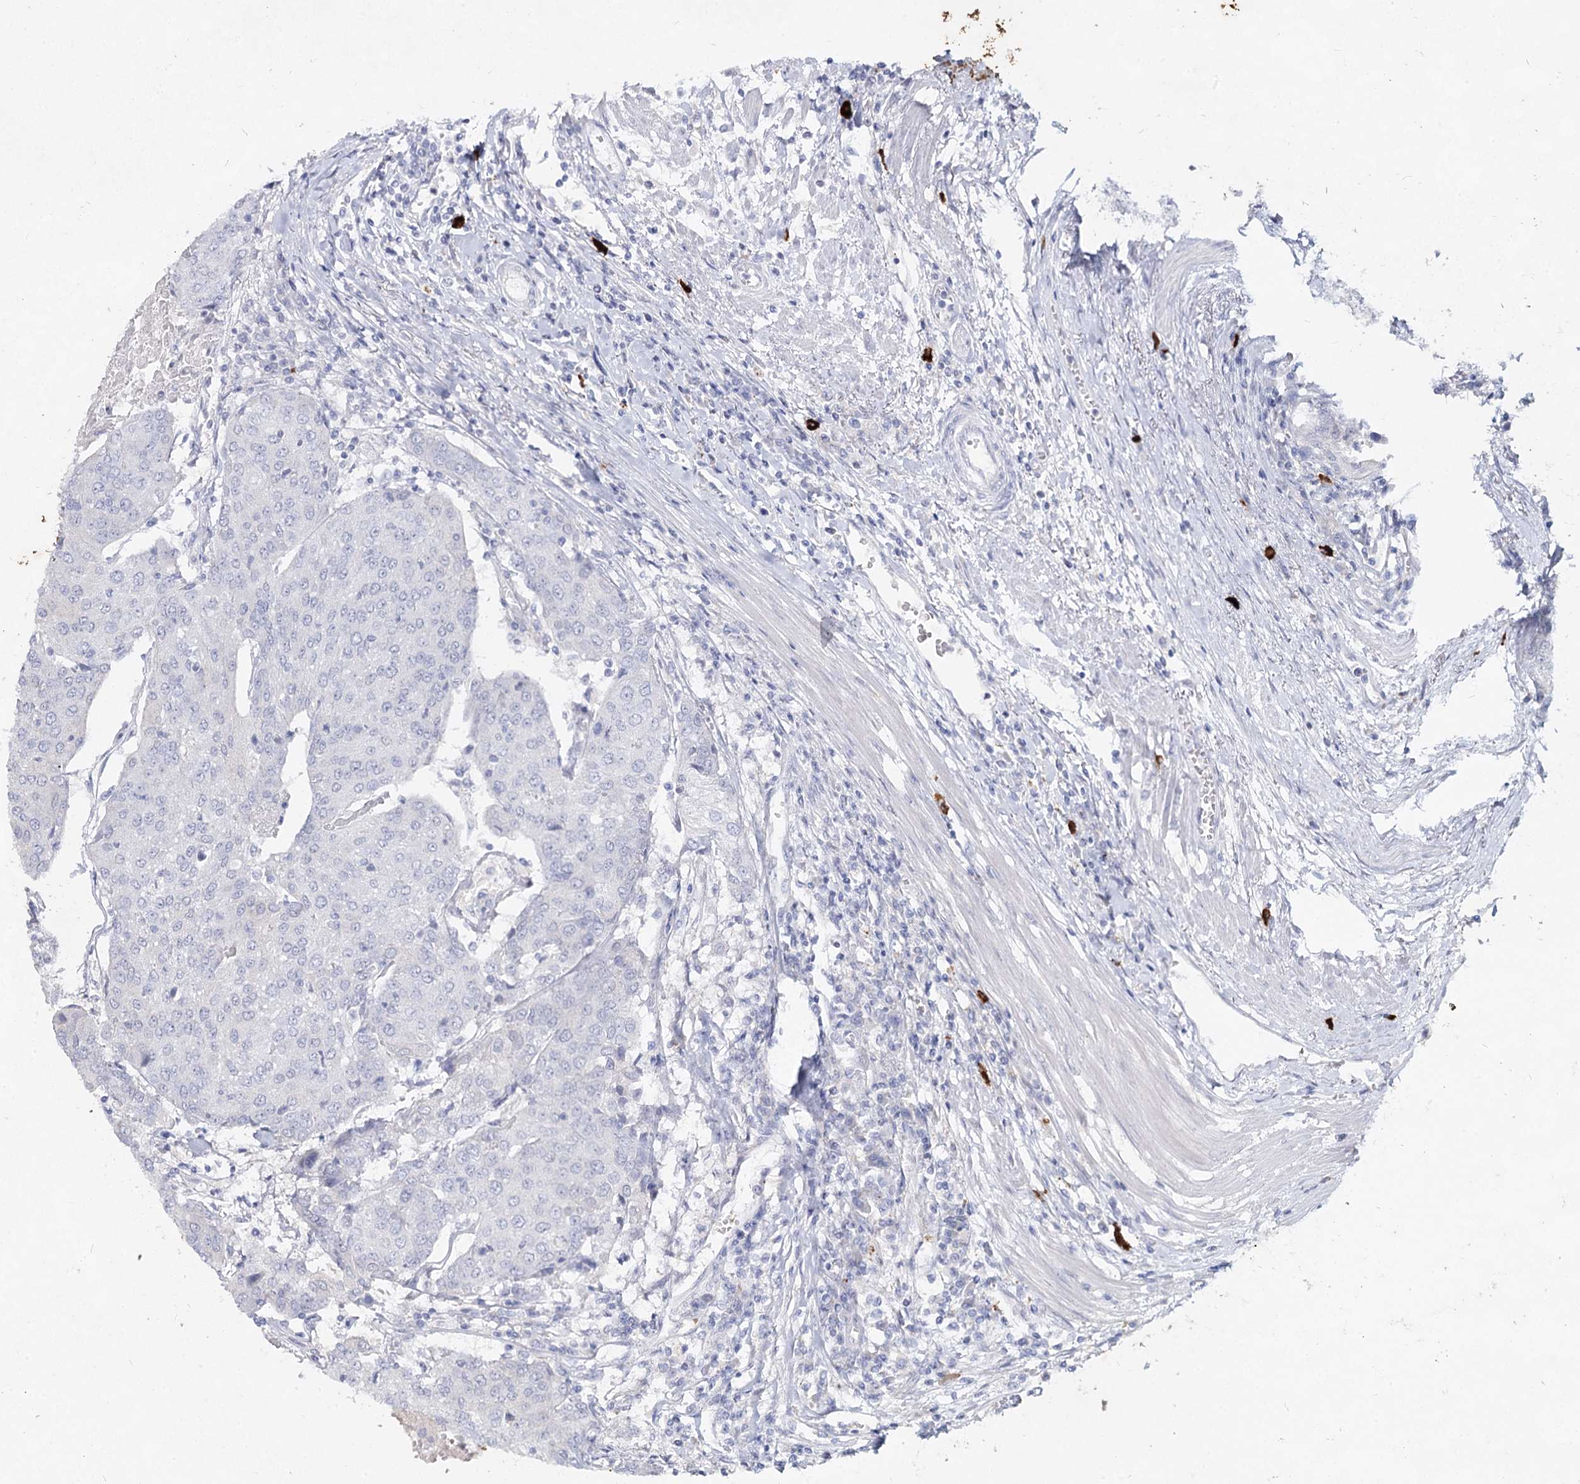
{"staining": {"intensity": "negative", "quantity": "none", "location": "none"}, "tissue": "urothelial cancer", "cell_type": "Tumor cells", "image_type": "cancer", "snomed": [{"axis": "morphology", "description": "Urothelial carcinoma, High grade"}, {"axis": "topography", "description": "Urinary bladder"}], "caption": "High-grade urothelial carcinoma was stained to show a protein in brown. There is no significant expression in tumor cells.", "gene": "CCDC73", "patient": {"sex": "female", "age": 85}}